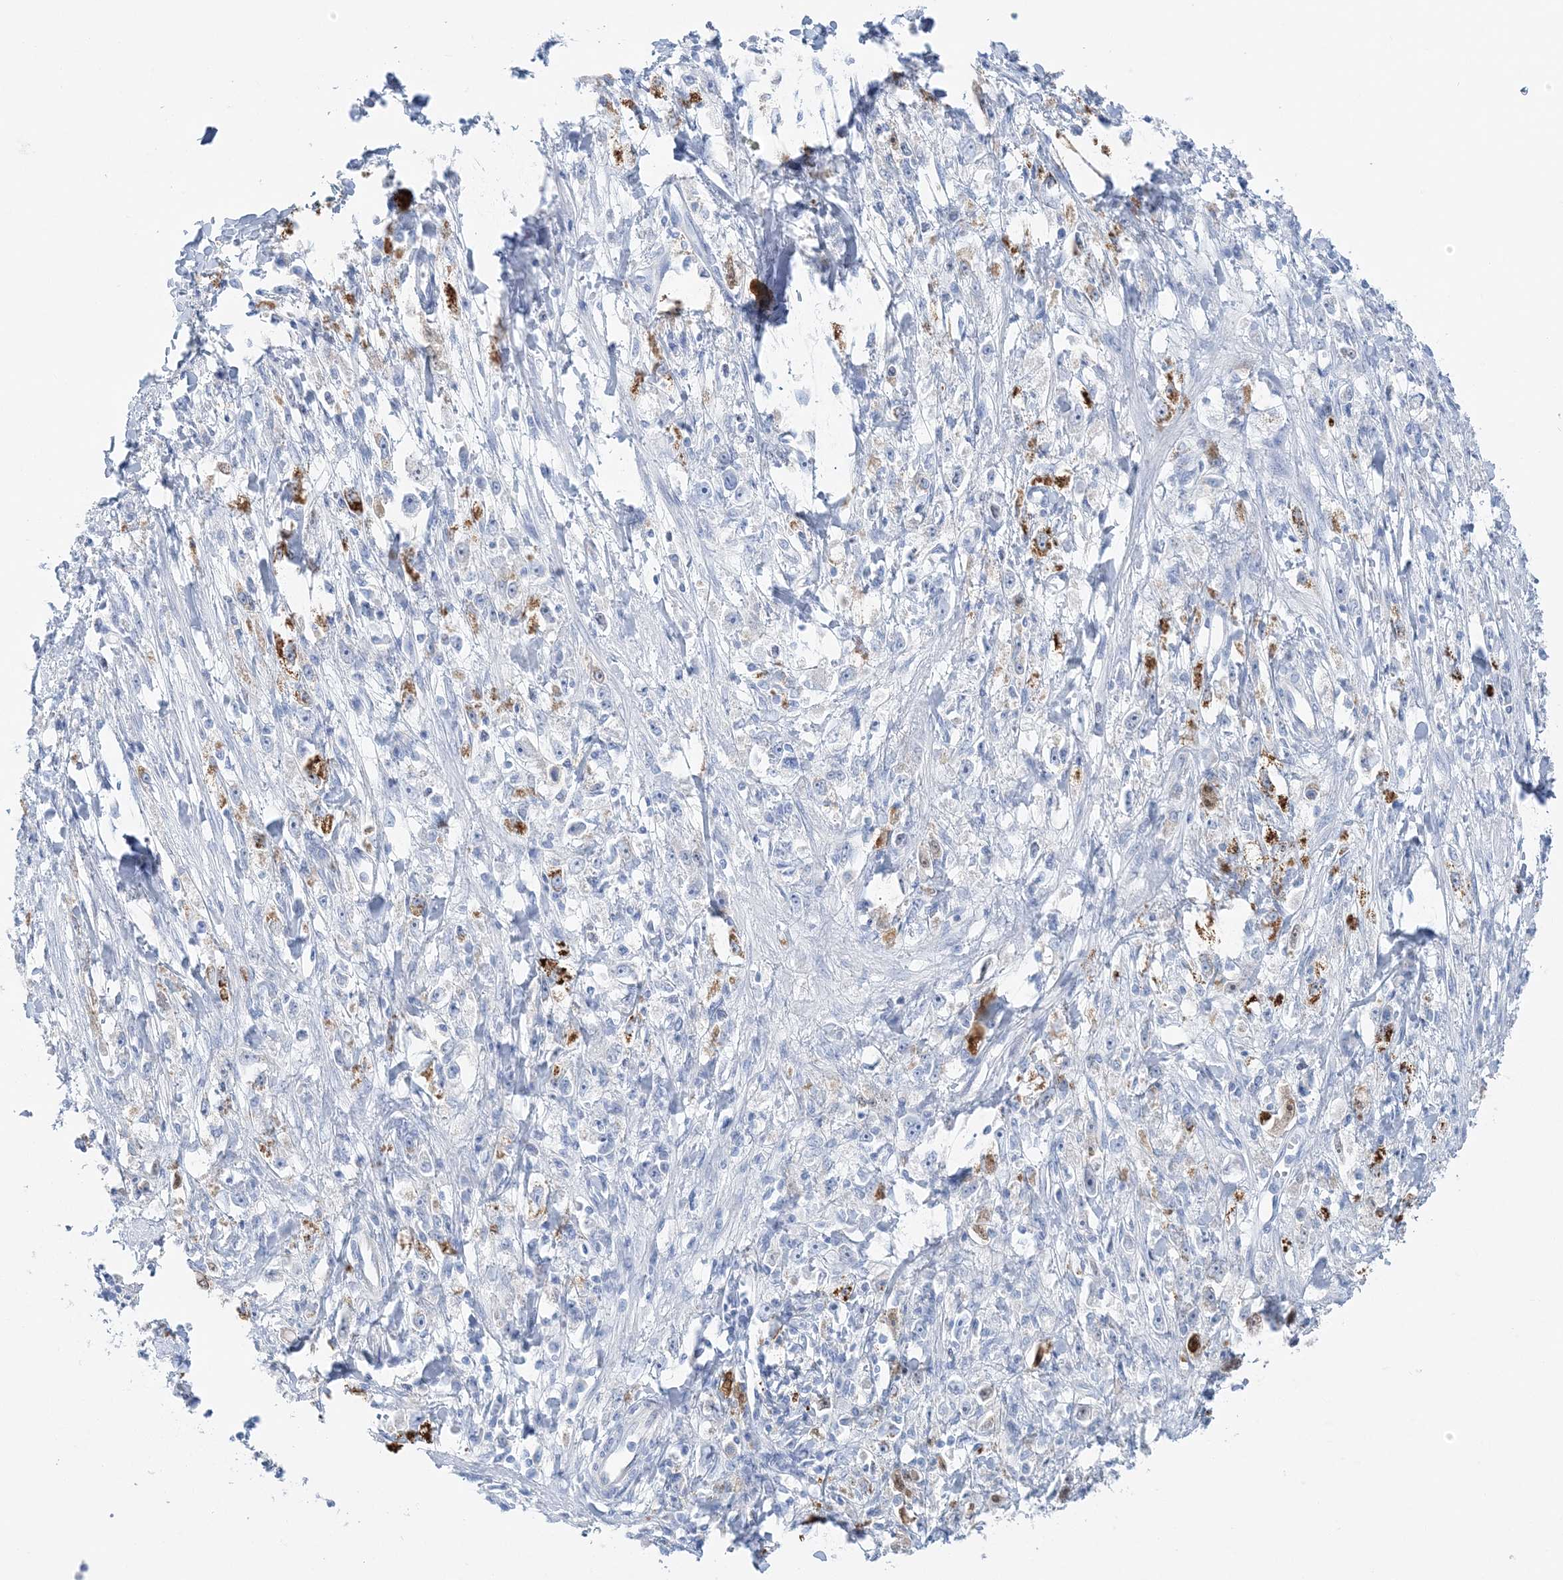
{"staining": {"intensity": "moderate", "quantity": "<25%", "location": "cytoplasmic/membranous"}, "tissue": "stomach cancer", "cell_type": "Tumor cells", "image_type": "cancer", "snomed": [{"axis": "morphology", "description": "Adenocarcinoma, NOS"}, {"axis": "topography", "description": "Stomach"}], "caption": "Immunohistochemistry photomicrograph of human stomach adenocarcinoma stained for a protein (brown), which reveals low levels of moderate cytoplasmic/membranous expression in about <25% of tumor cells.", "gene": "HMGCS1", "patient": {"sex": "female", "age": 59}}